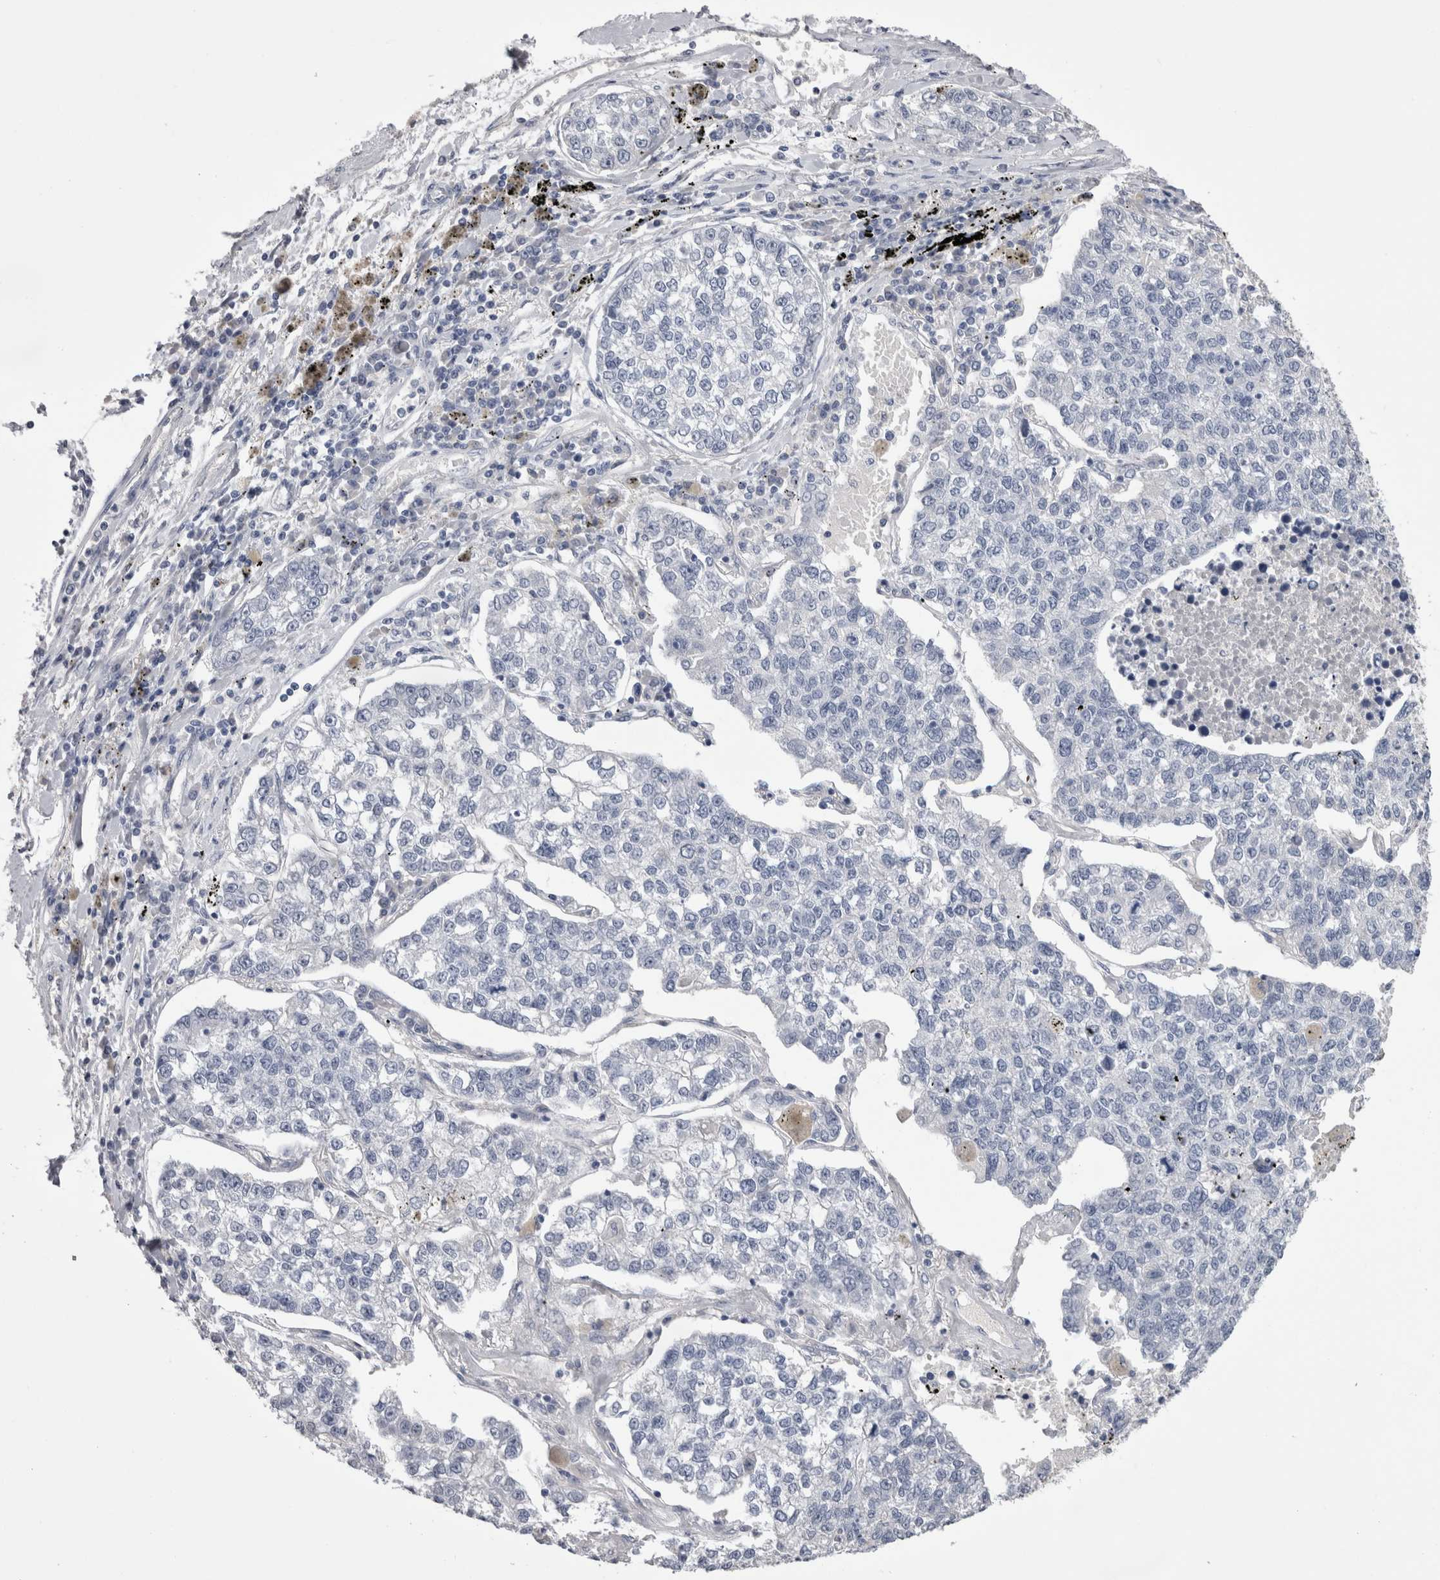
{"staining": {"intensity": "negative", "quantity": "none", "location": "none"}, "tissue": "lung cancer", "cell_type": "Tumor cells", "image_type": "cancer", "snomed": [{"axis": "morphology", "description": "Adenocarcinoma, NOS"}, {"axis": "topography", "description": "Lung"}], "caption": "An image of human lung adenocarcinoma is negative for staining in tumor cells.", "gene": "CDHR5", "patient": {"sex": "male", "age": 49}}